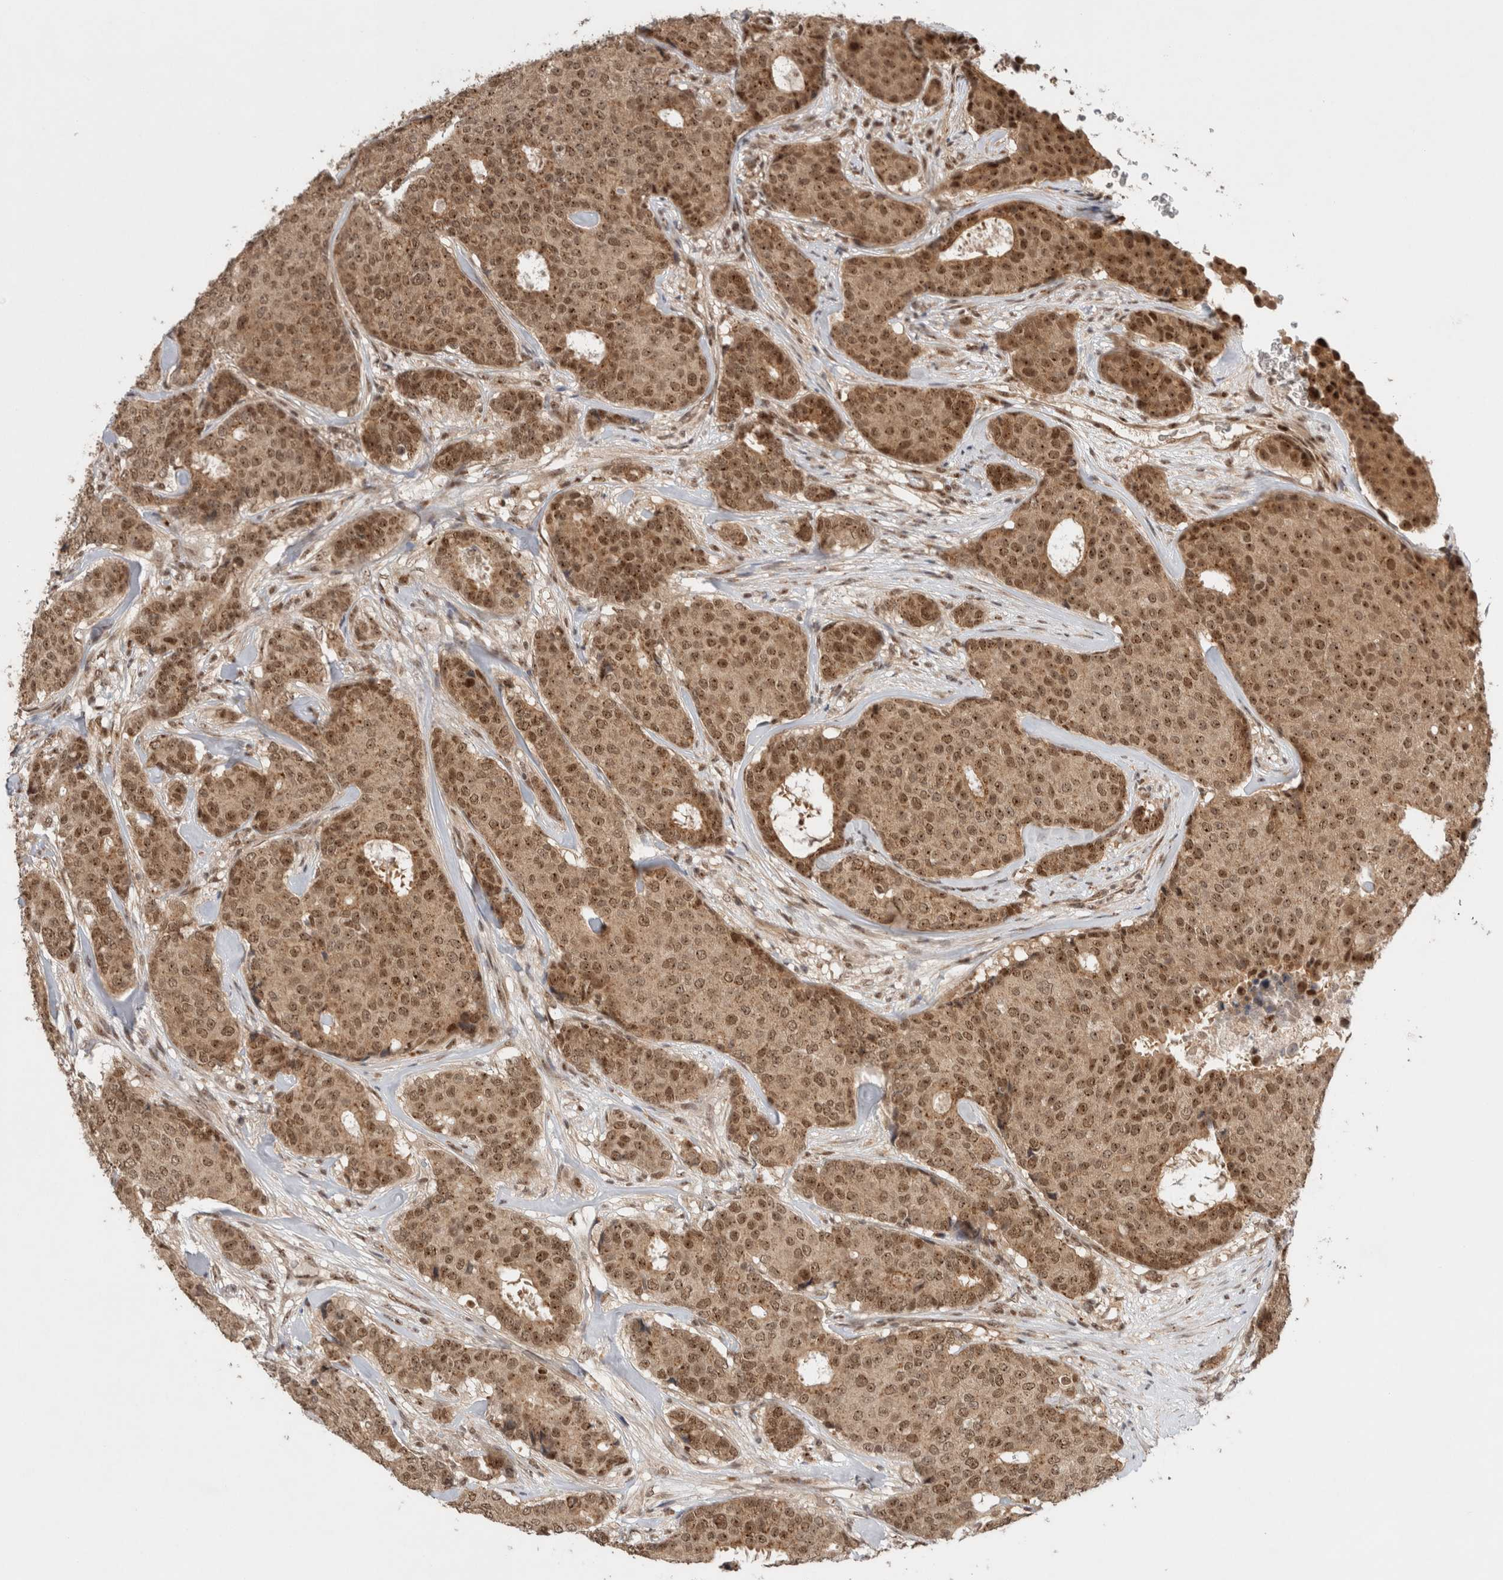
{"staining": {"intensity": "moderate", "quantity": ">75%", "location": "cytoplasmic/membranous,nuclear"}, "tissue": "breast cancer", "cell_type": "Tumor cells", "image_type": "cancer", "snomed": [{"axis": "morphology", "description": "Duct carcinoma"}, {"axis": "topography", "description": "Breast"}], "caption": "Human breast cancer stained with a protein marker displays moderate staining in tumor cells.", "gene": "MPHOSPH6", "patient": {"sex": "female", "age": 75}}